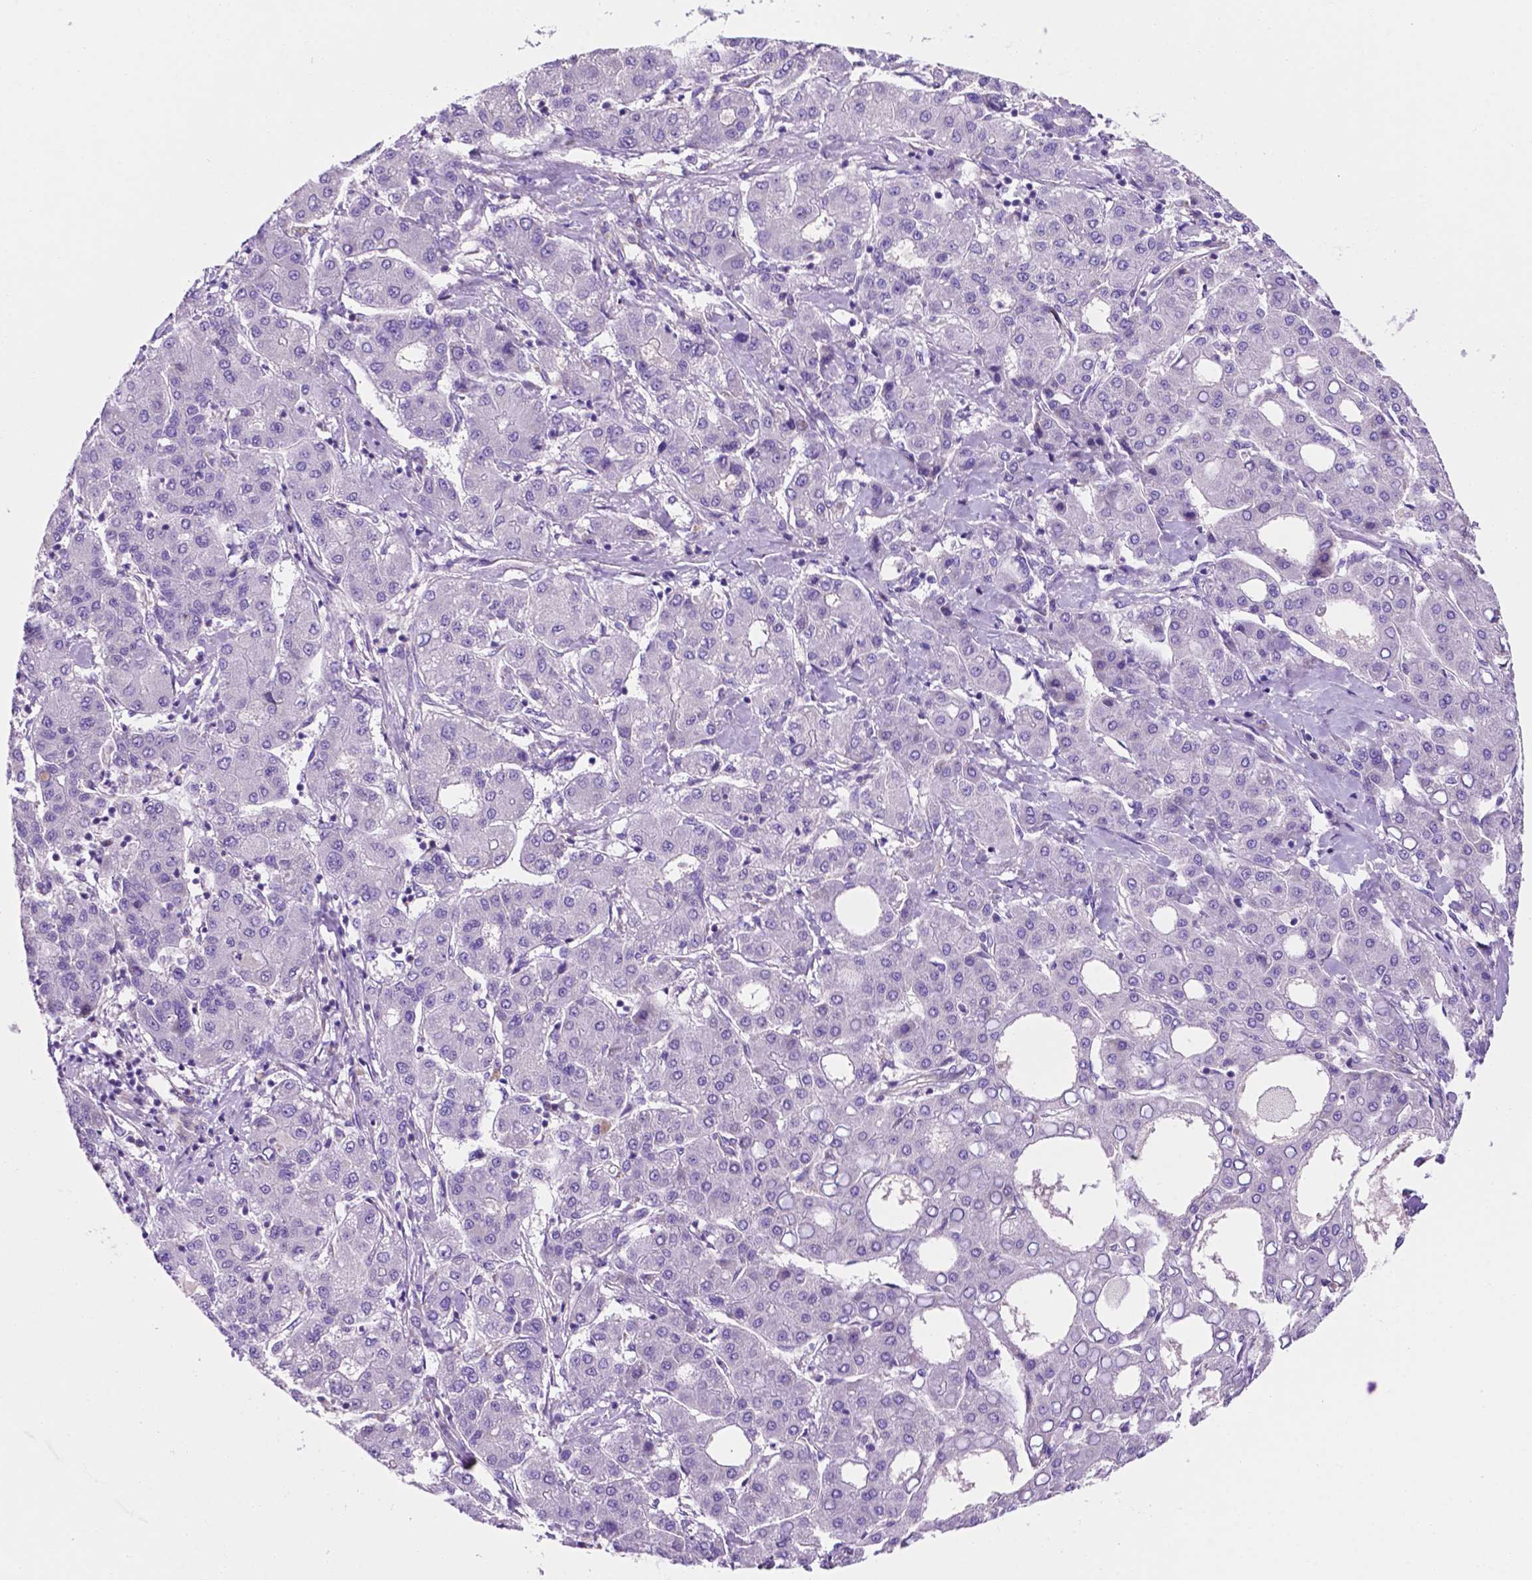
{"staining": {"intensity": "negative", "quantity": "none", "location": "none"}, "tissue": "liver cancer", "cell_type": "Tumor cells", "image_type": "cancer", "snomed": [{"axis": "morphology", "description": "Carcinoma, Hepatocellular, NOS"}, {"axis": "topography", "description": "Liver"}], "caption": "The histopathology image demonstrates no staining of tumor cells in liver cancer (hepatocellular carcinoma). (Stains: DAB IHC with hematoxylin counter stain, Microscopy: brightfield microscopy at high magnification).", "gene": "CEACAM7", "patient": {"sex": "male", "age": 65}}